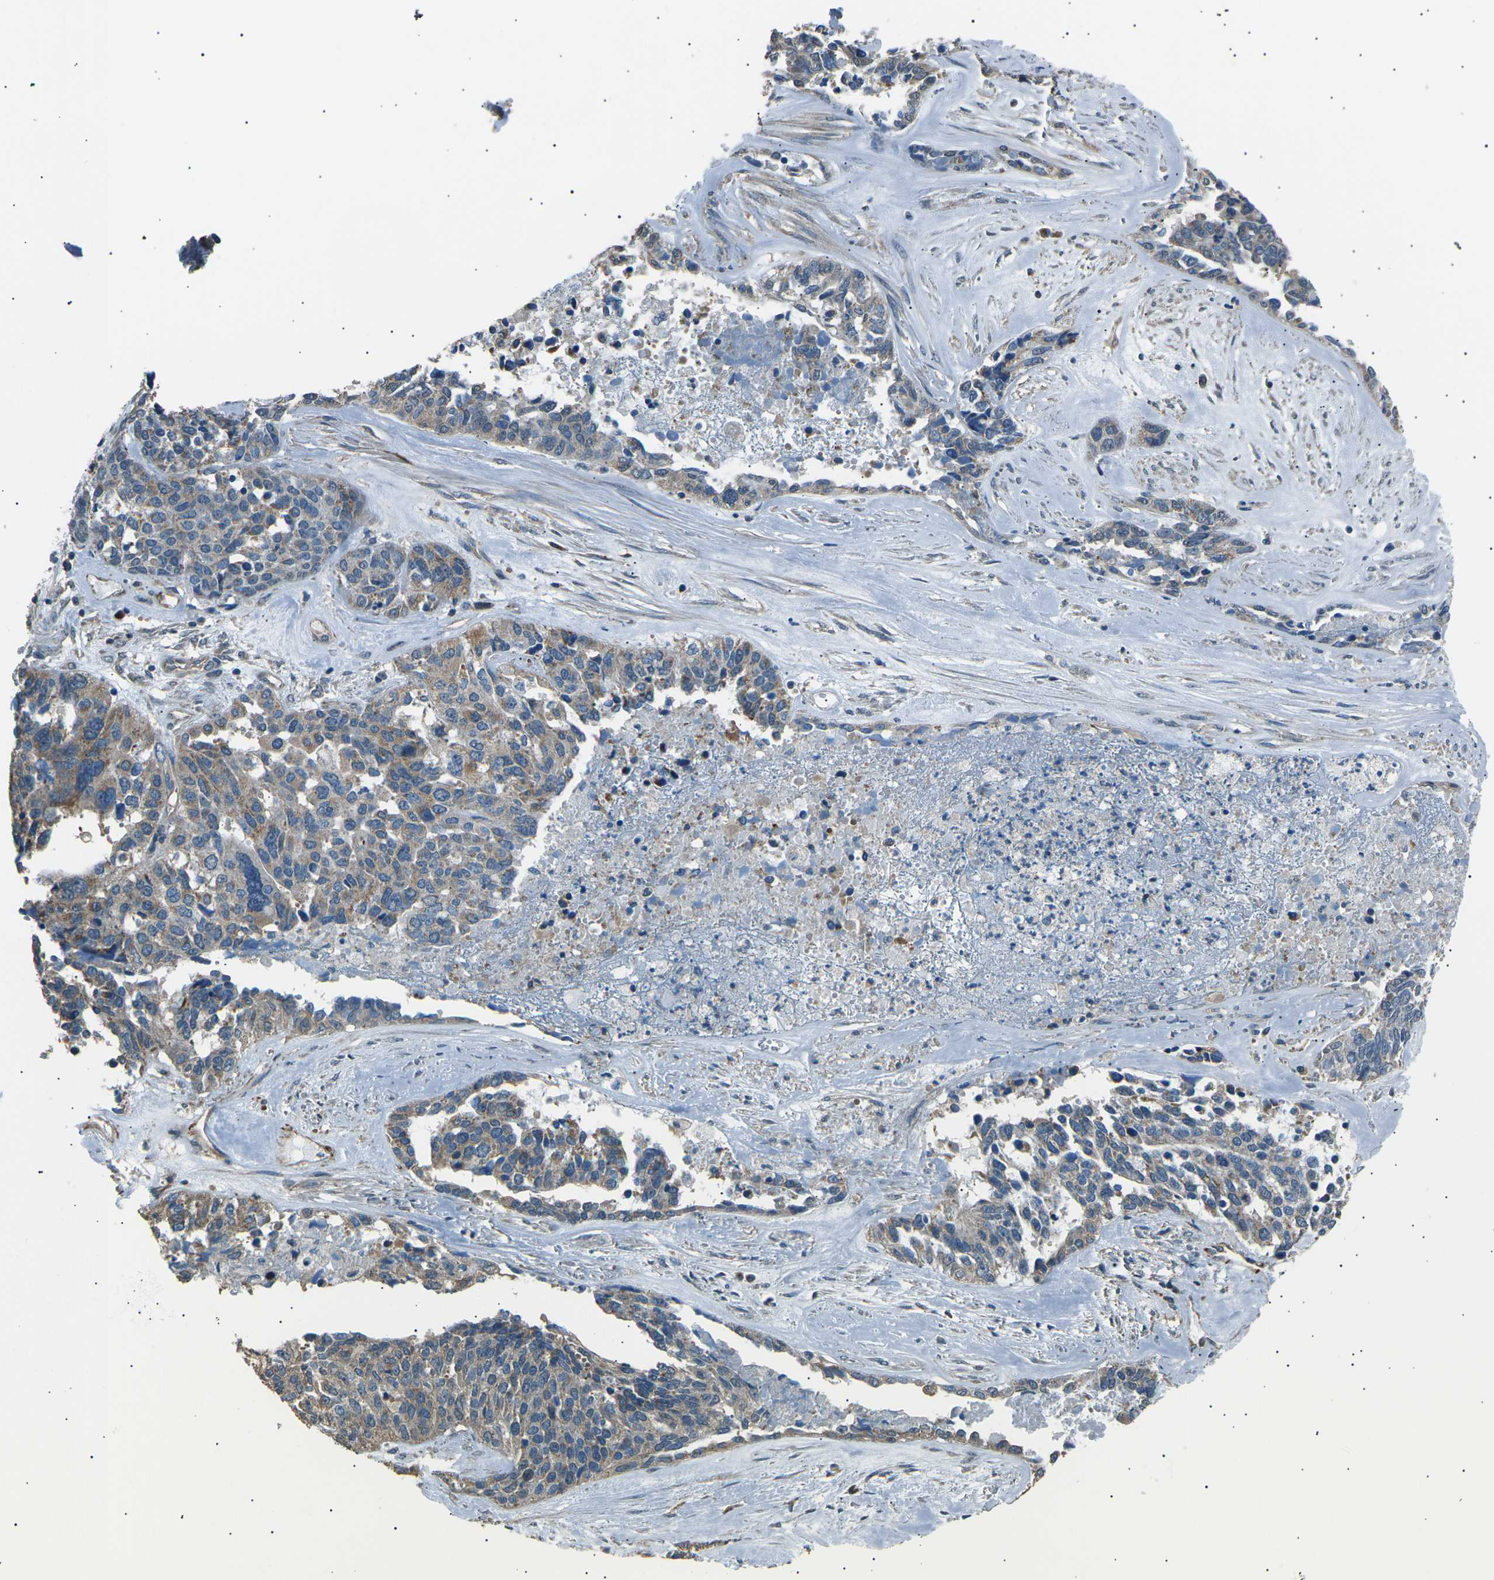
{"staining": {"intensity": "weak", "quantity": ">75%", "location": "cytoplasmic/membranous"}, "tissue": "ovarian cancer", "cell_type": "Tumor cells", "image_type": "cancer", "snomed": [{"axis": "morphology", "description": "Cystadenocarcinoma, serous, NOS"}, {"axis": "topography", "description": "Ovary"}], "caption": "Ovarian serous cystadenocarcinoma tissue exhibits weak cytoplasmic/membranous expression in about >75% of tumor cells", "gene": "SLK", "patient": {"sex": "female", "age": 44}}